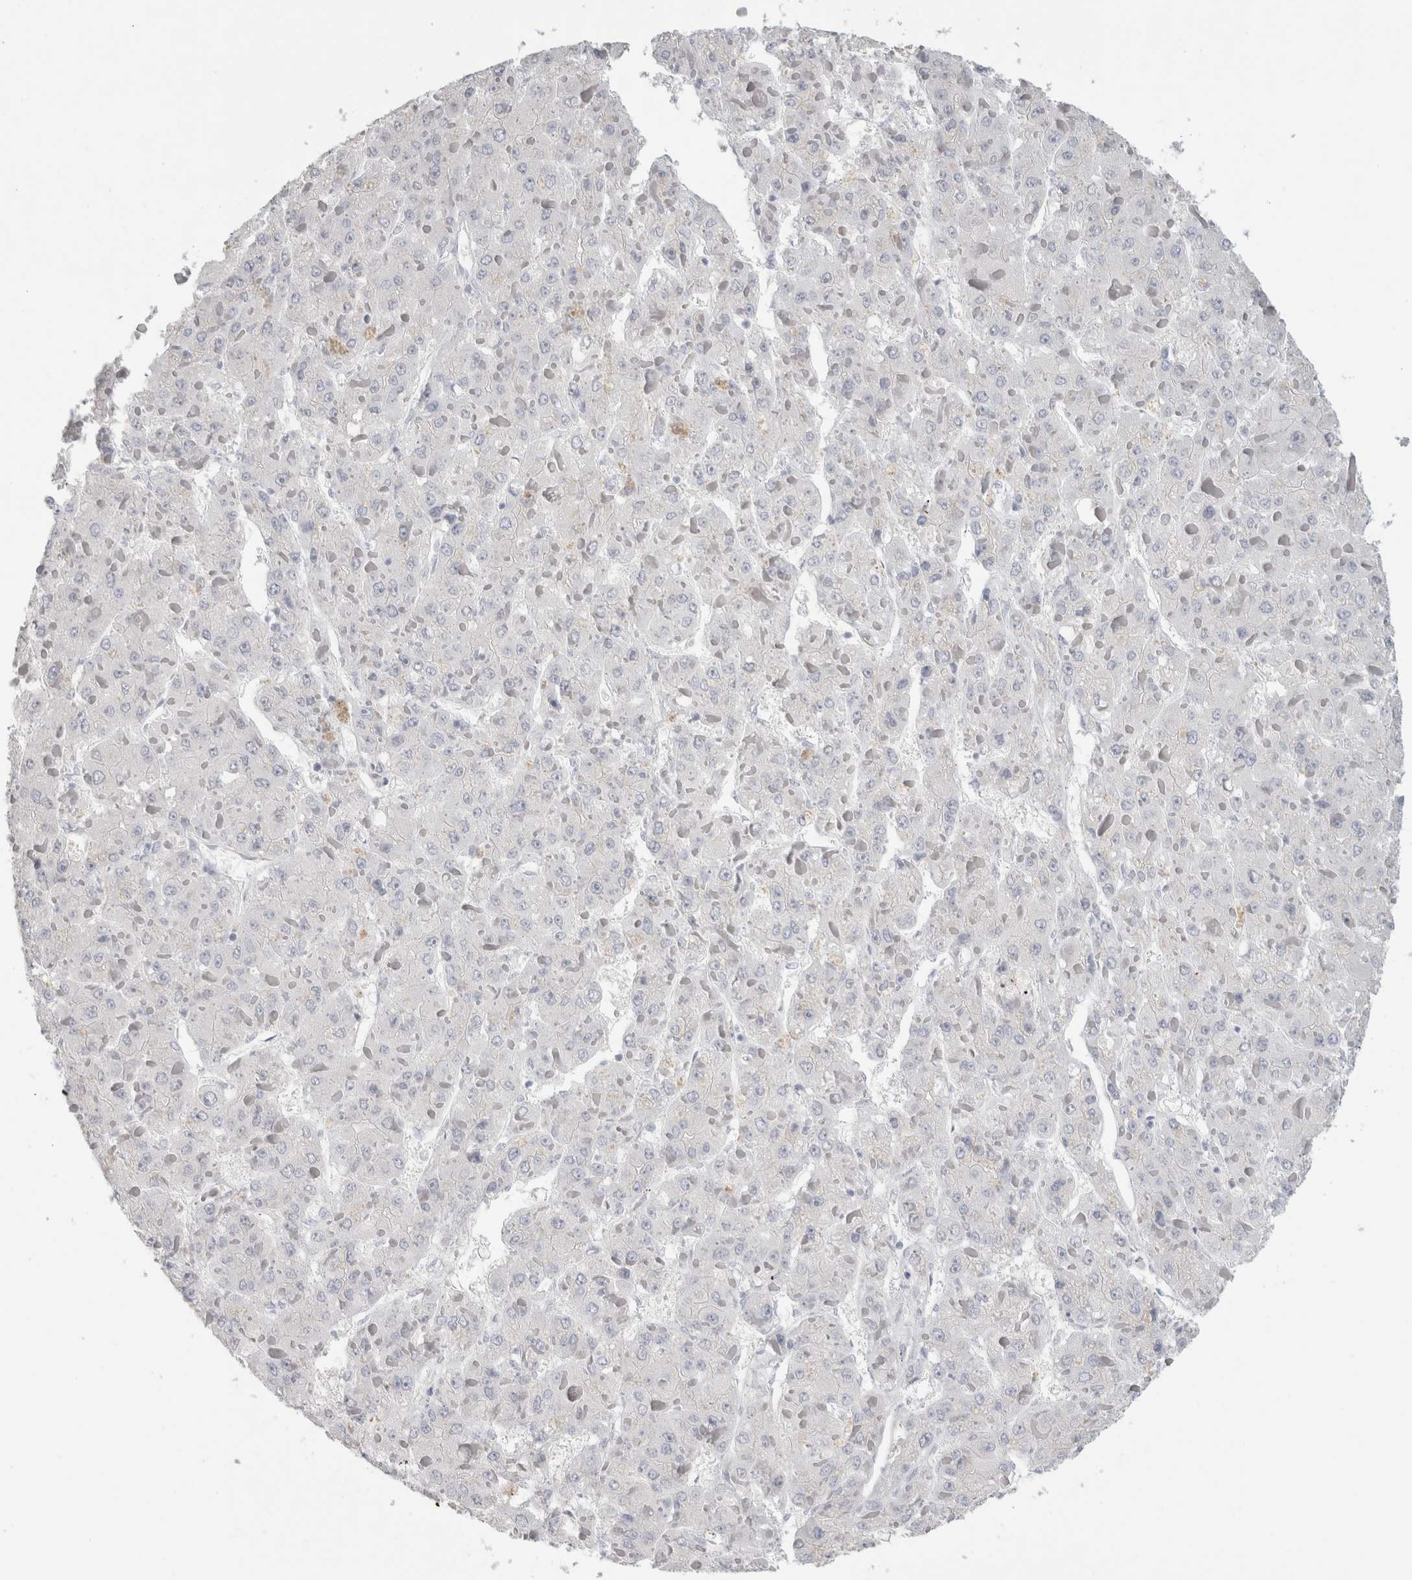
{"staining": {"intensity": "negative", "quantity": "none", "location": "none"}, "tissue": "liver cancer", "cell_type": "Tumor cells", "image_type": "cancer", "snomed": [{"axis": "morphology", "description": "Carcinoma, Hepatocellular, NOS"}, {"axis": "topography", "description": "Liver"}], "caption": "Immunohistochemistry histopathology image of human liver cancer stained for a protein (brown), which exhibits no positivity in tumor cells.", "gene": "SLC6A1", "patient": {"sex": "female", "age": 73}}